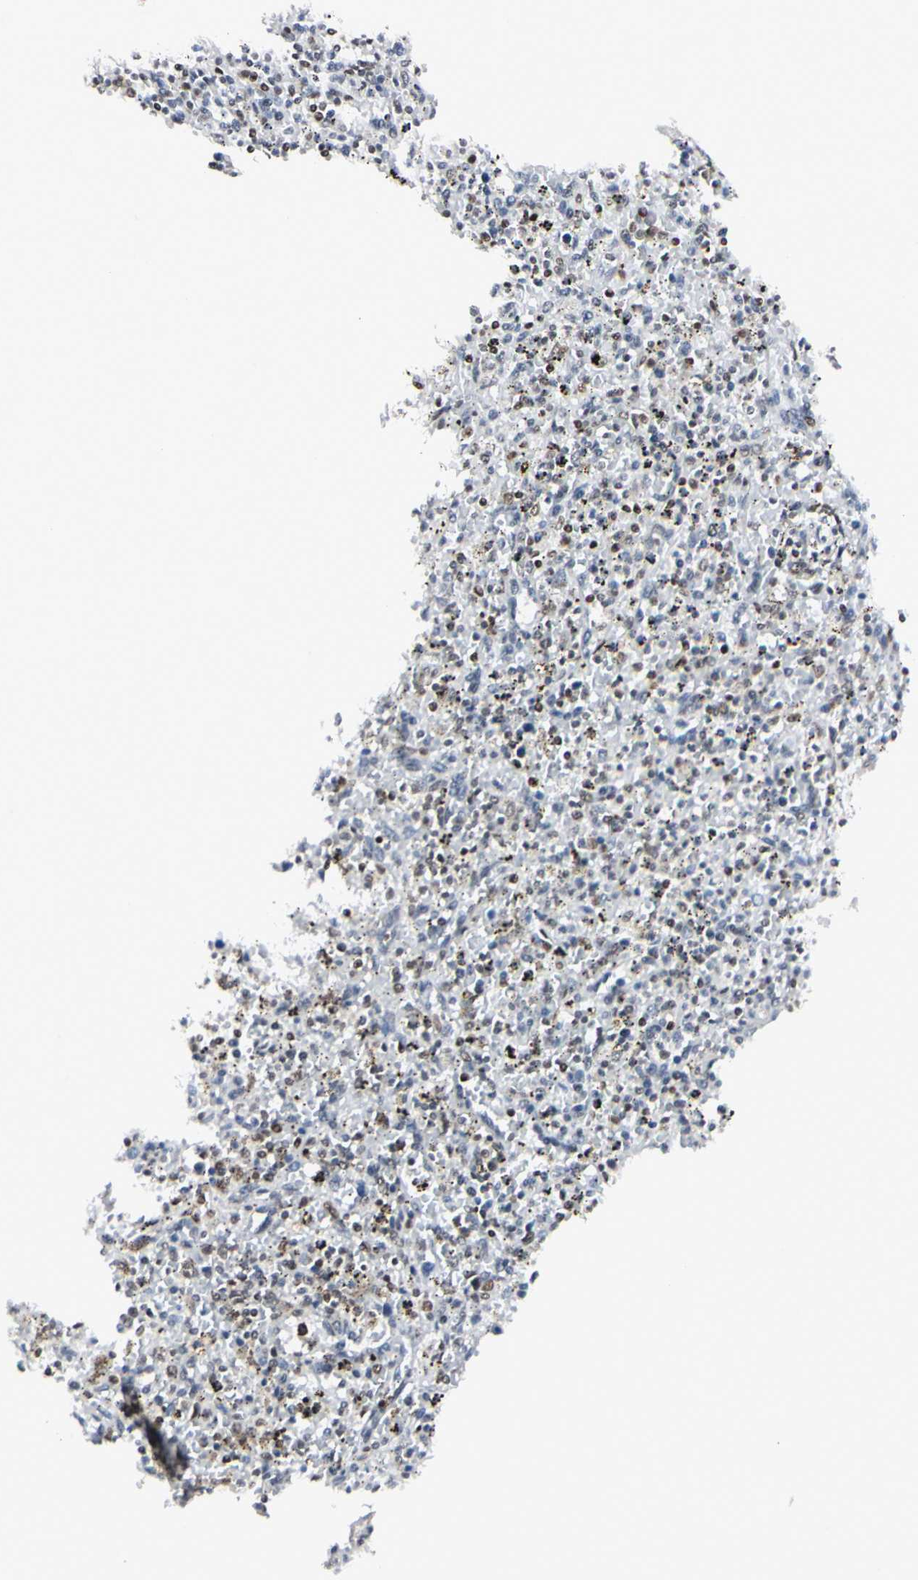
{"staining": {"intensity": "moderate", "quantity": "25%-75%", "location": "nuclear"}, "tissue": "spleen", "cell_type": "Cells in red pulp", "image_type": "normal", "snomed": [{"axis": "morphology", "description": "Normal tissue, NOS"}, {"axis": "topography", "description": "Spleen"}], "caption": "The micrograph demonstrates a brown stain indicating the presence of a protein in the nuclear of cells in red pulp in spleen. (DAB = brown stain, brightfield microscopy at high magnification).", "gene": "PRMT3", "patient": {"sex": "male", "age": 72}}